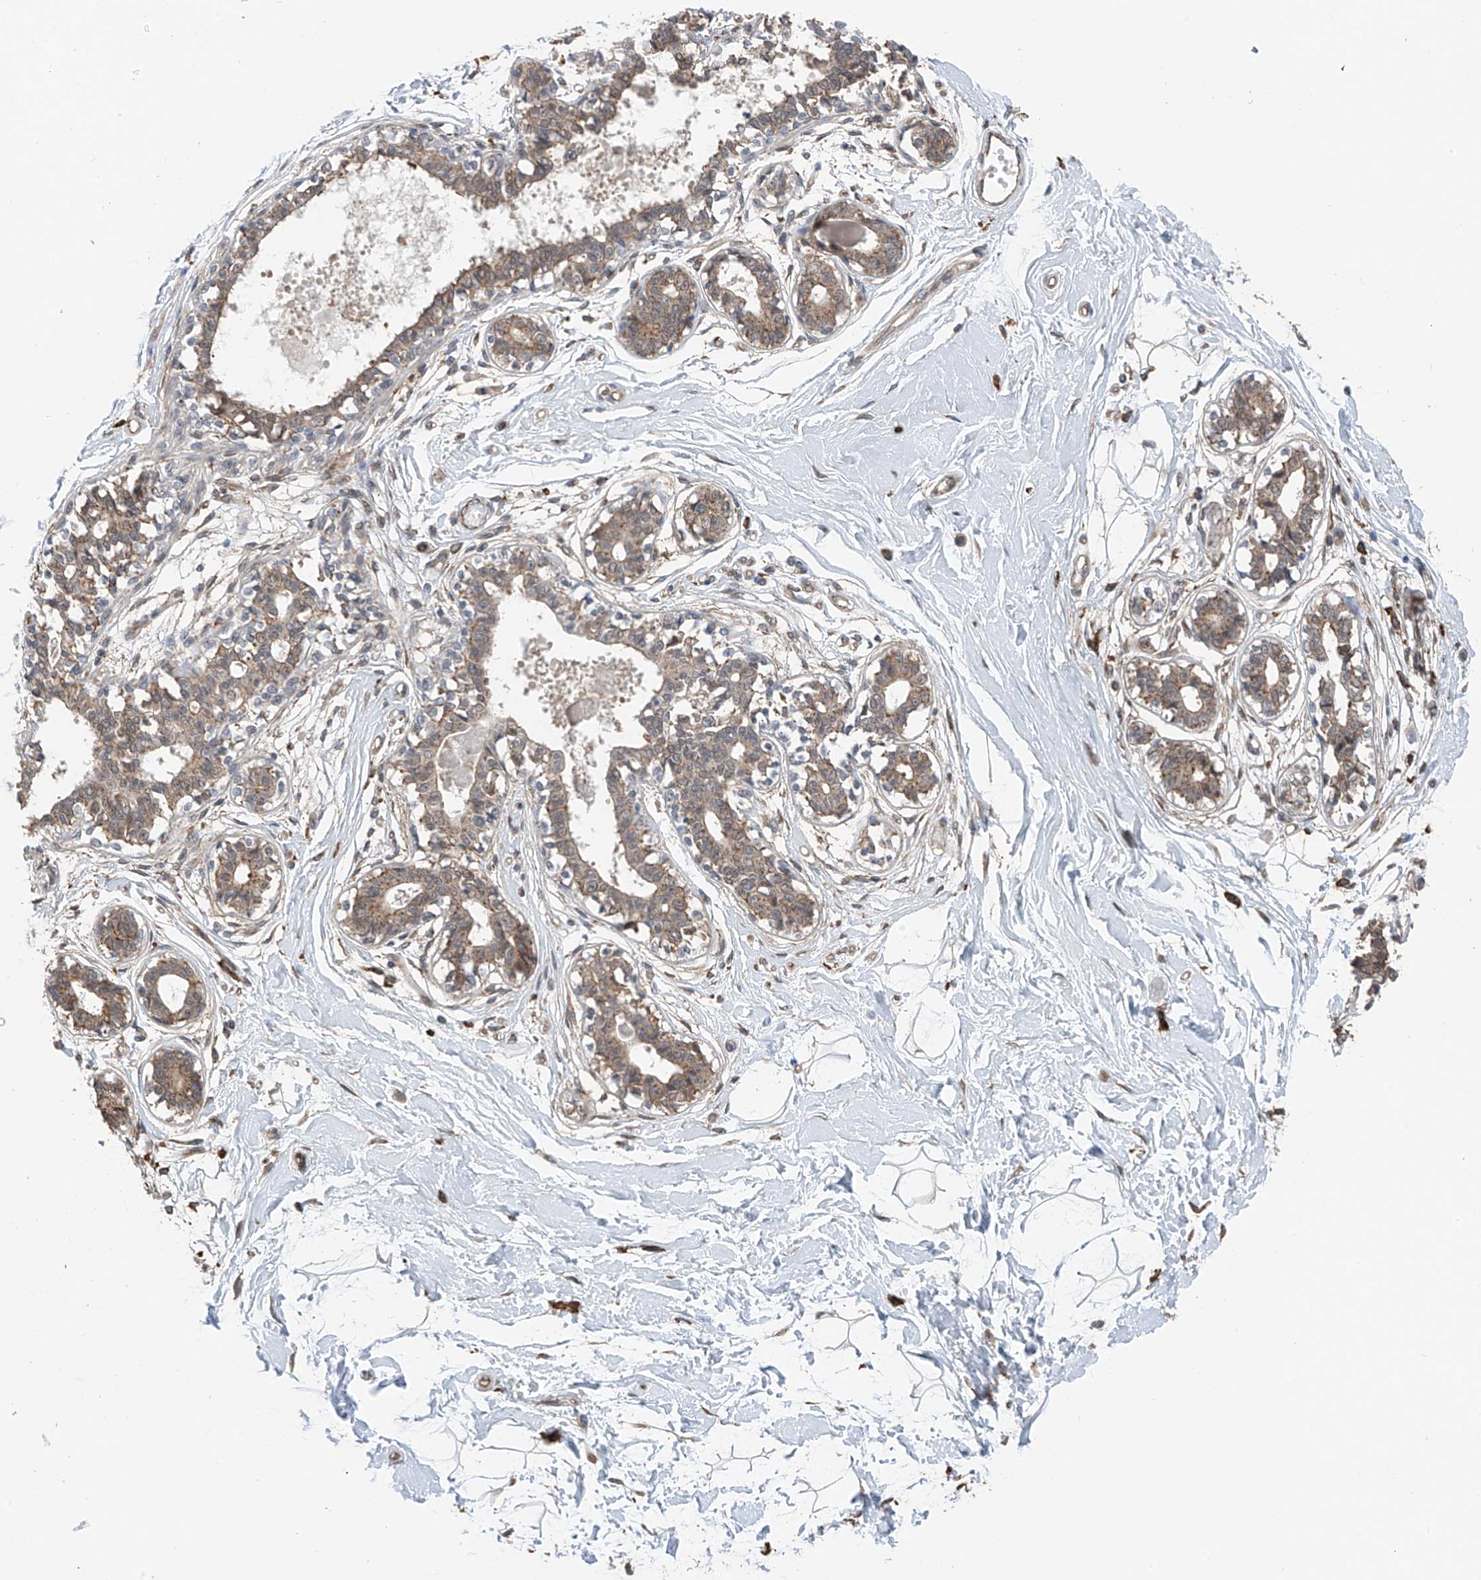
{"staining": {"intensity": "weak", "quantity": "25%-75%", "location": "cytoplasmic/membranous"}, "tissue": "breast", "cell_type": "Adipocytes", "image_type": "normal", "snomed": [{"axis": "morphology", "description": "Normal tissue, NOS"}, {"axis": "topography", "description": "Breast"}], "caption": "Protein expression analysis of normal breast exhibits weak cytoplasmic/membranous positivity in approximately 25%-75% of adipocytes. Using DAB (3,3'-diaminobenzidine) (brown) and hematoxylin (blue) stains, captured at high magnification using brightfield microscopy.", "gene": "ZNF189", "patient": {"sex": "female", "age": 45}}